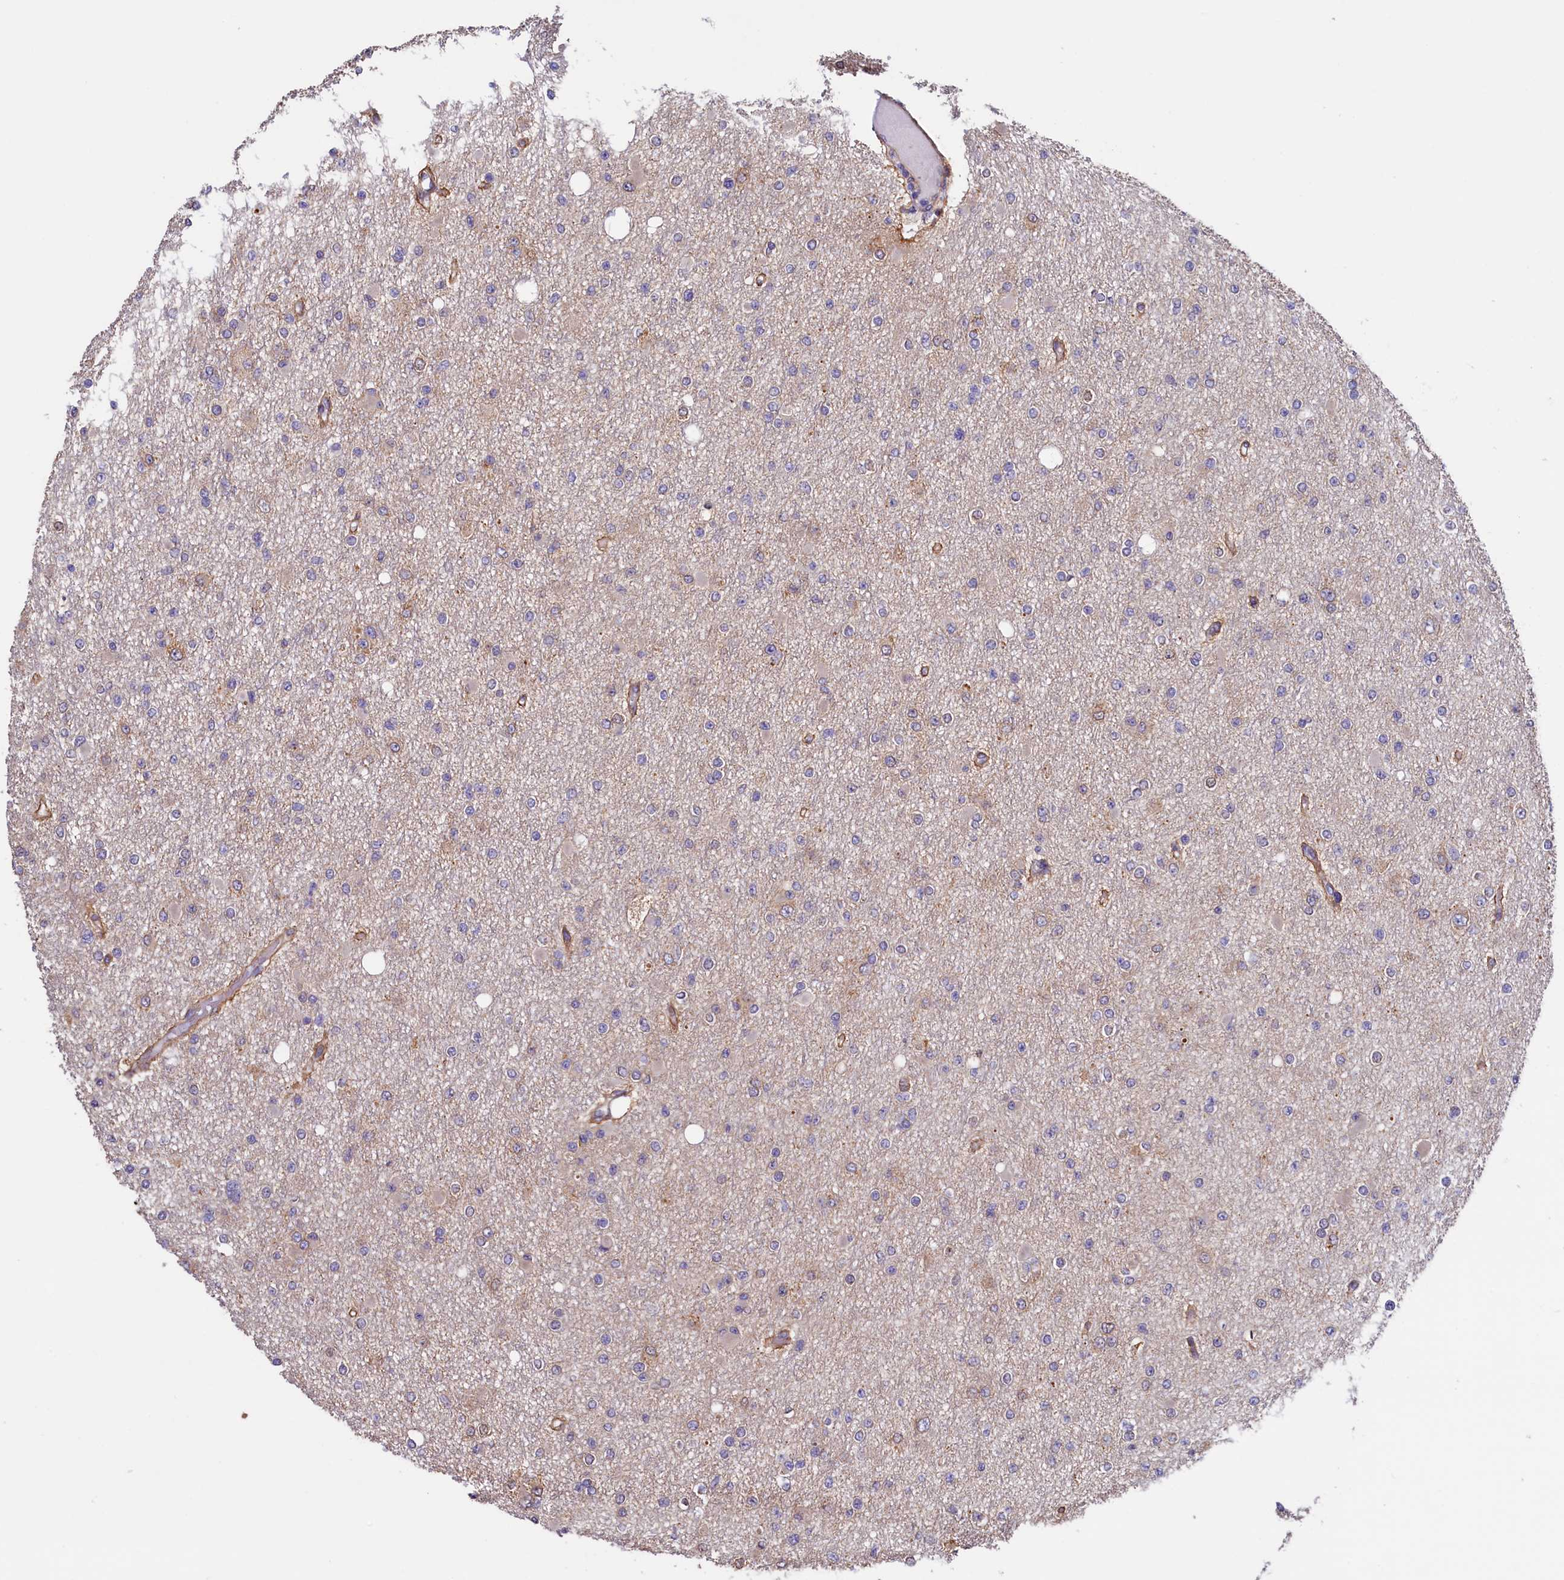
{"staining": {"intensity": "negative", "quantity": "none", "location": "none"}, "tissue": "glioma", "cell_type": "Tumor cells", "image_type": "cancer", "snomed": [{"axis": "morphology", "description": "Glioma, malignant, Low grade"}, {"axis": "topography", "description": "Brain"}], "caption": "Tumor cells show no significant protein positivity in malignant glioma (low-grade).", "gene": "ATXN2L", "patient": {"sex": "female", "age": 22}}